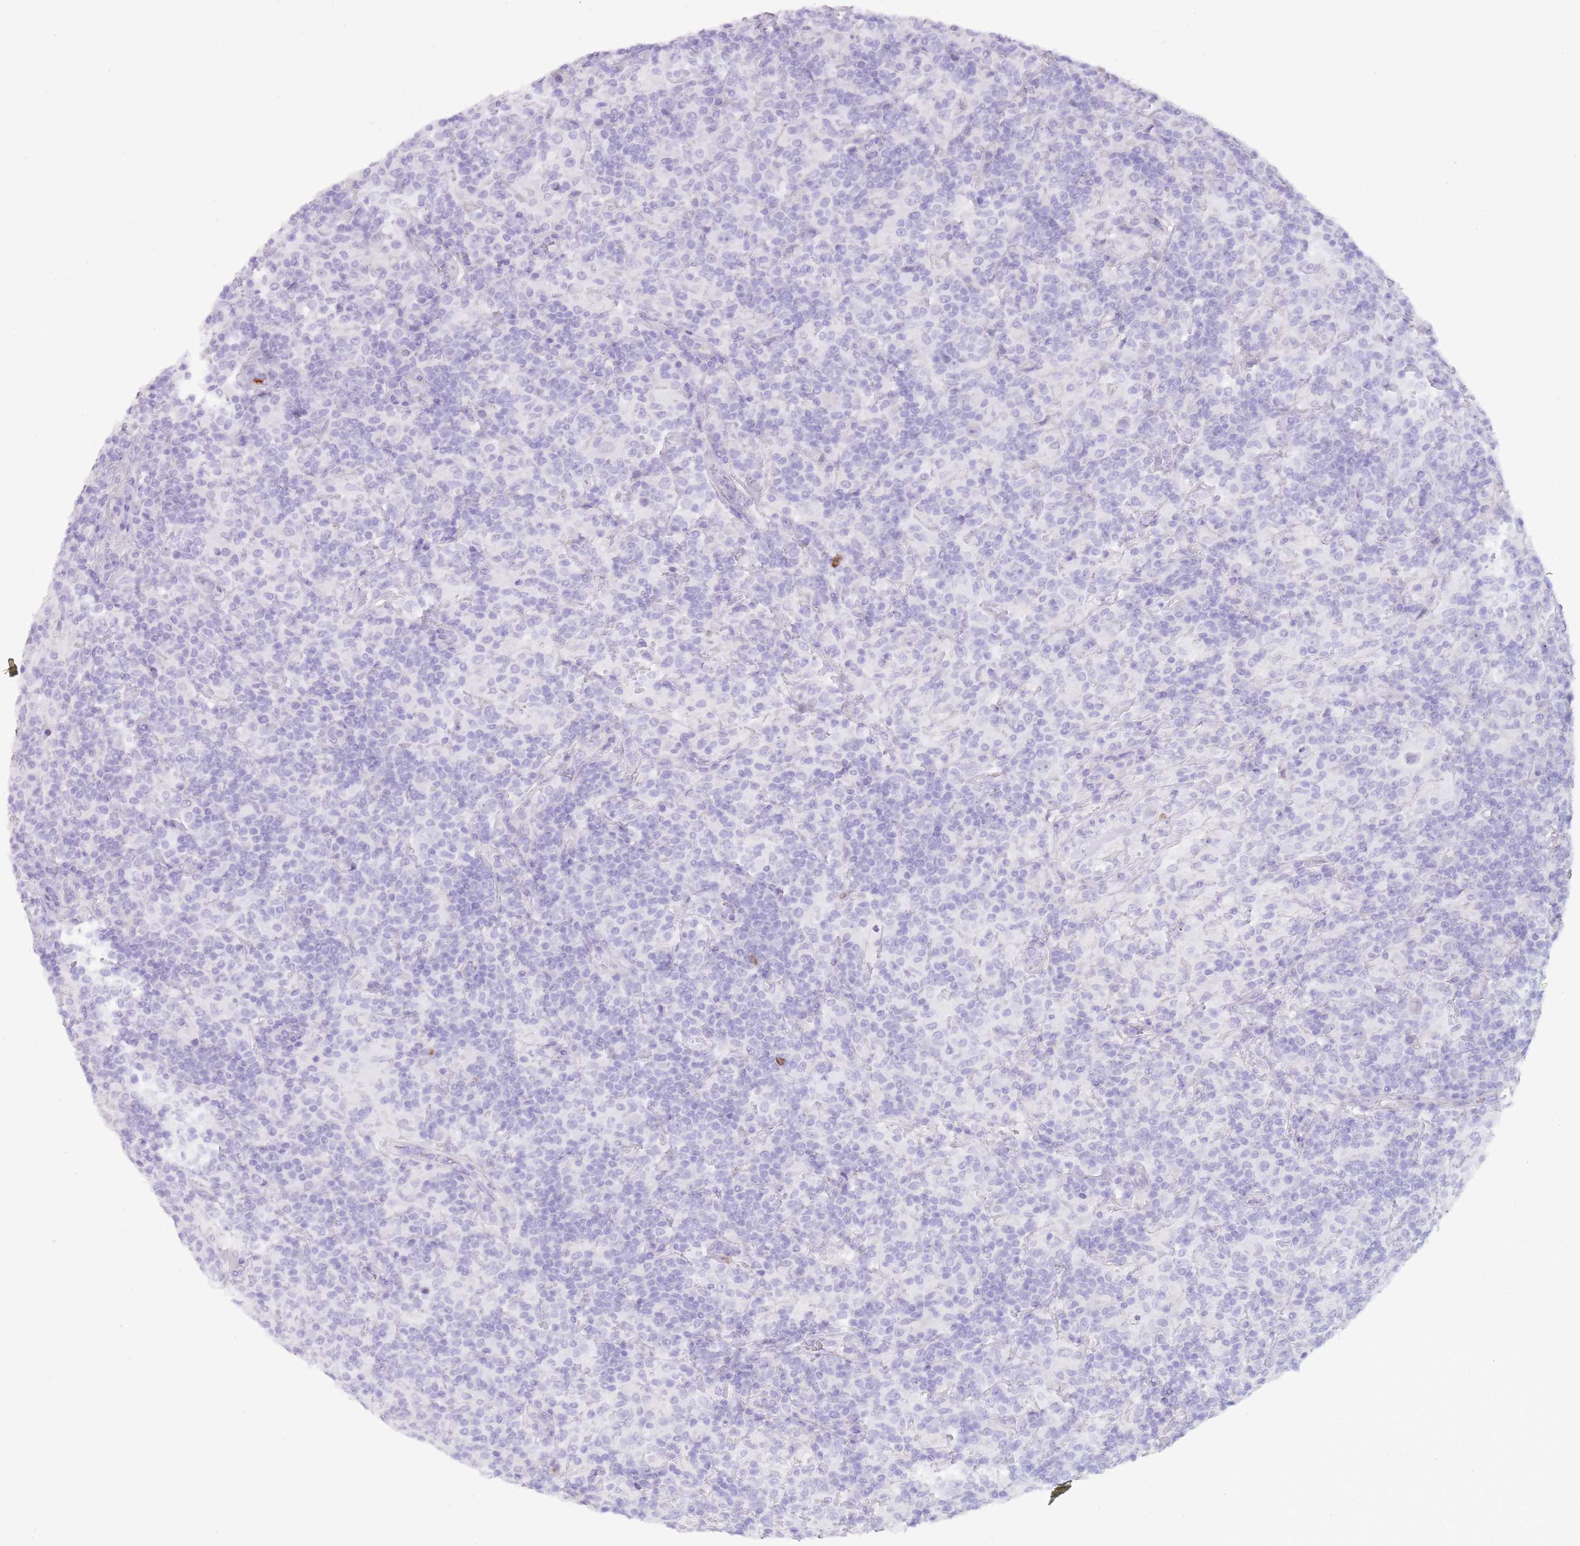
{"staining": {"intensity": "negative", "quantity": "none", "location": "none"}, "tissue": "lymphoma", "cell_type": "Tumor cells", "image_type": "cancer", "snomed": [{"axis": "morphology", "description": "Hodgkin's disease, NOS"}, {"axis": "topography", "description": "Lymph node"}], "caption": "Immunohistochemistry image of neoplastic tissue: human lymphoma stained with DAB displays no significant protein expression in tumor cells.", "gene": "CD177", "patient": {"sex": "male", "age": 70}}